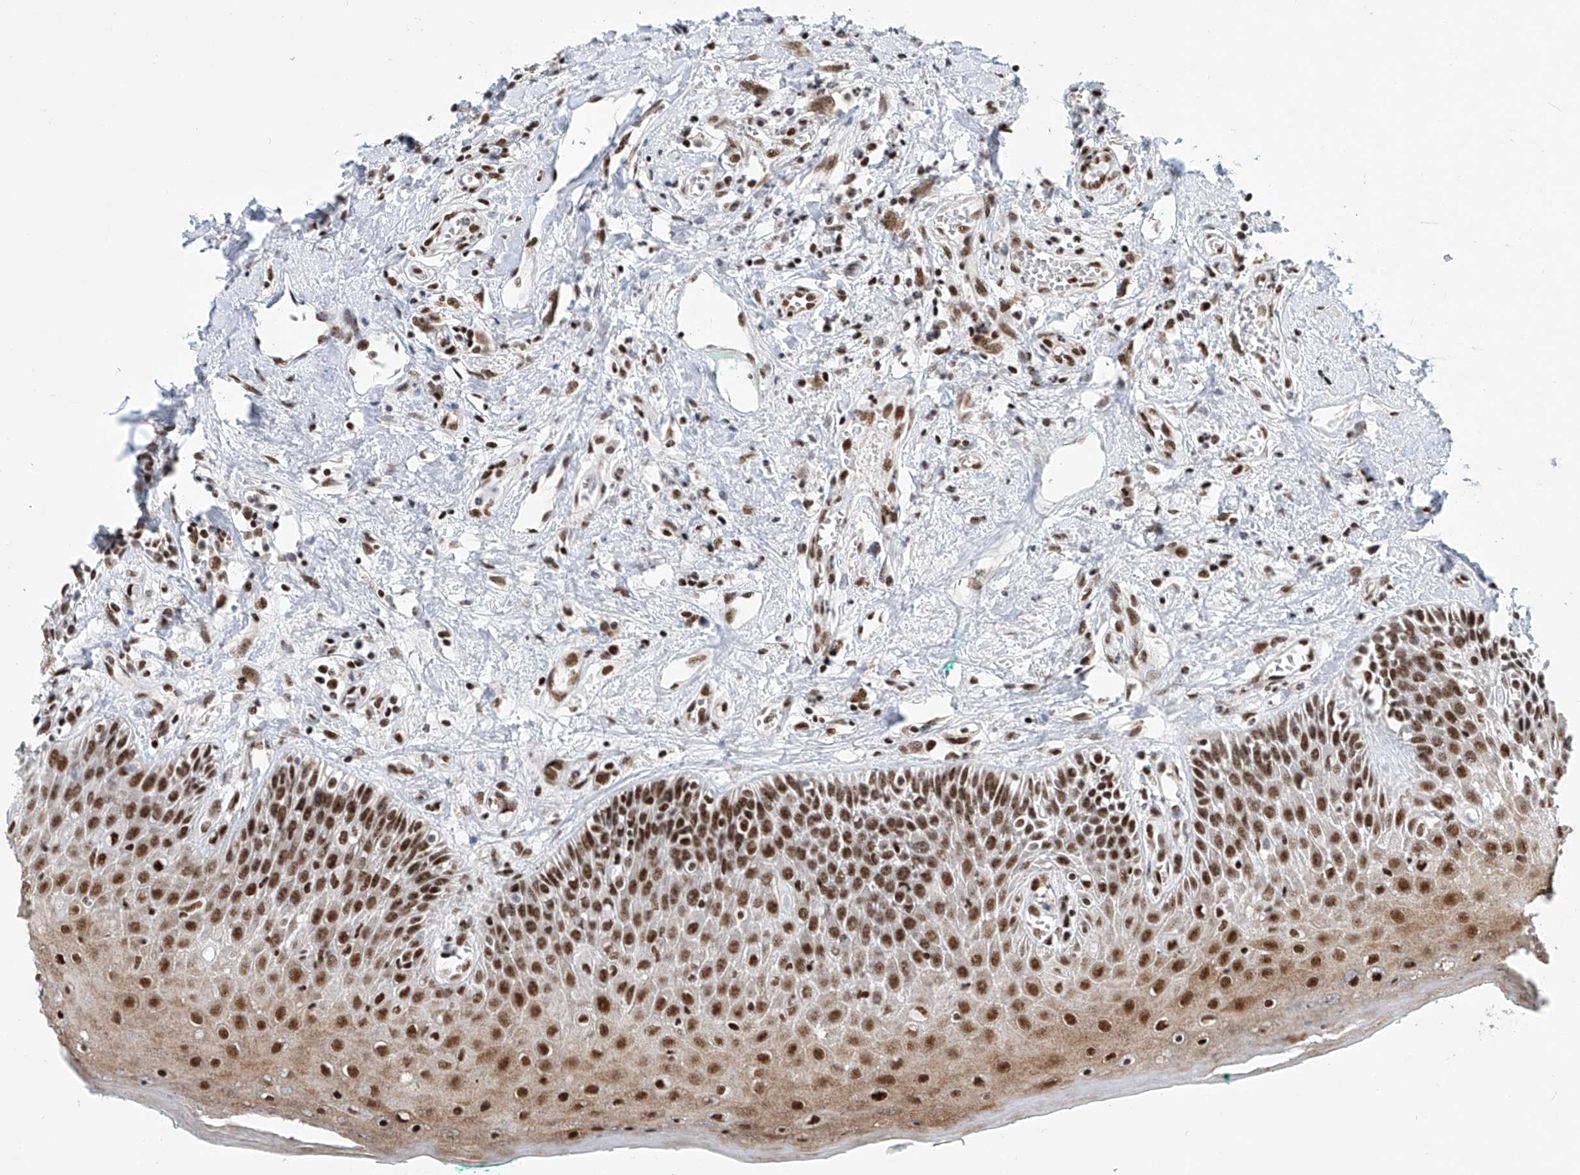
{"staining": {"intensity": "strong", "quantity": ">75%", "location": "nuclear"}, "tissue": "oral mucosa", "cell_type": "Squamous epithelial cells", "image_type": "normal", "snomed": [{"axis": "morphology", "description": "Normal tissue, NOS"}, {"axis": "topography", "description": "Oral tissue"}], "caption": "Strong nuclear protein staining is seen in about >75% of squamous epithelial cells in oral mucosa. (DAB IHC with brightfield microscopy, high magnification).", "gene": "TAF4", "patient": {"sex": "female", "age": 70}}